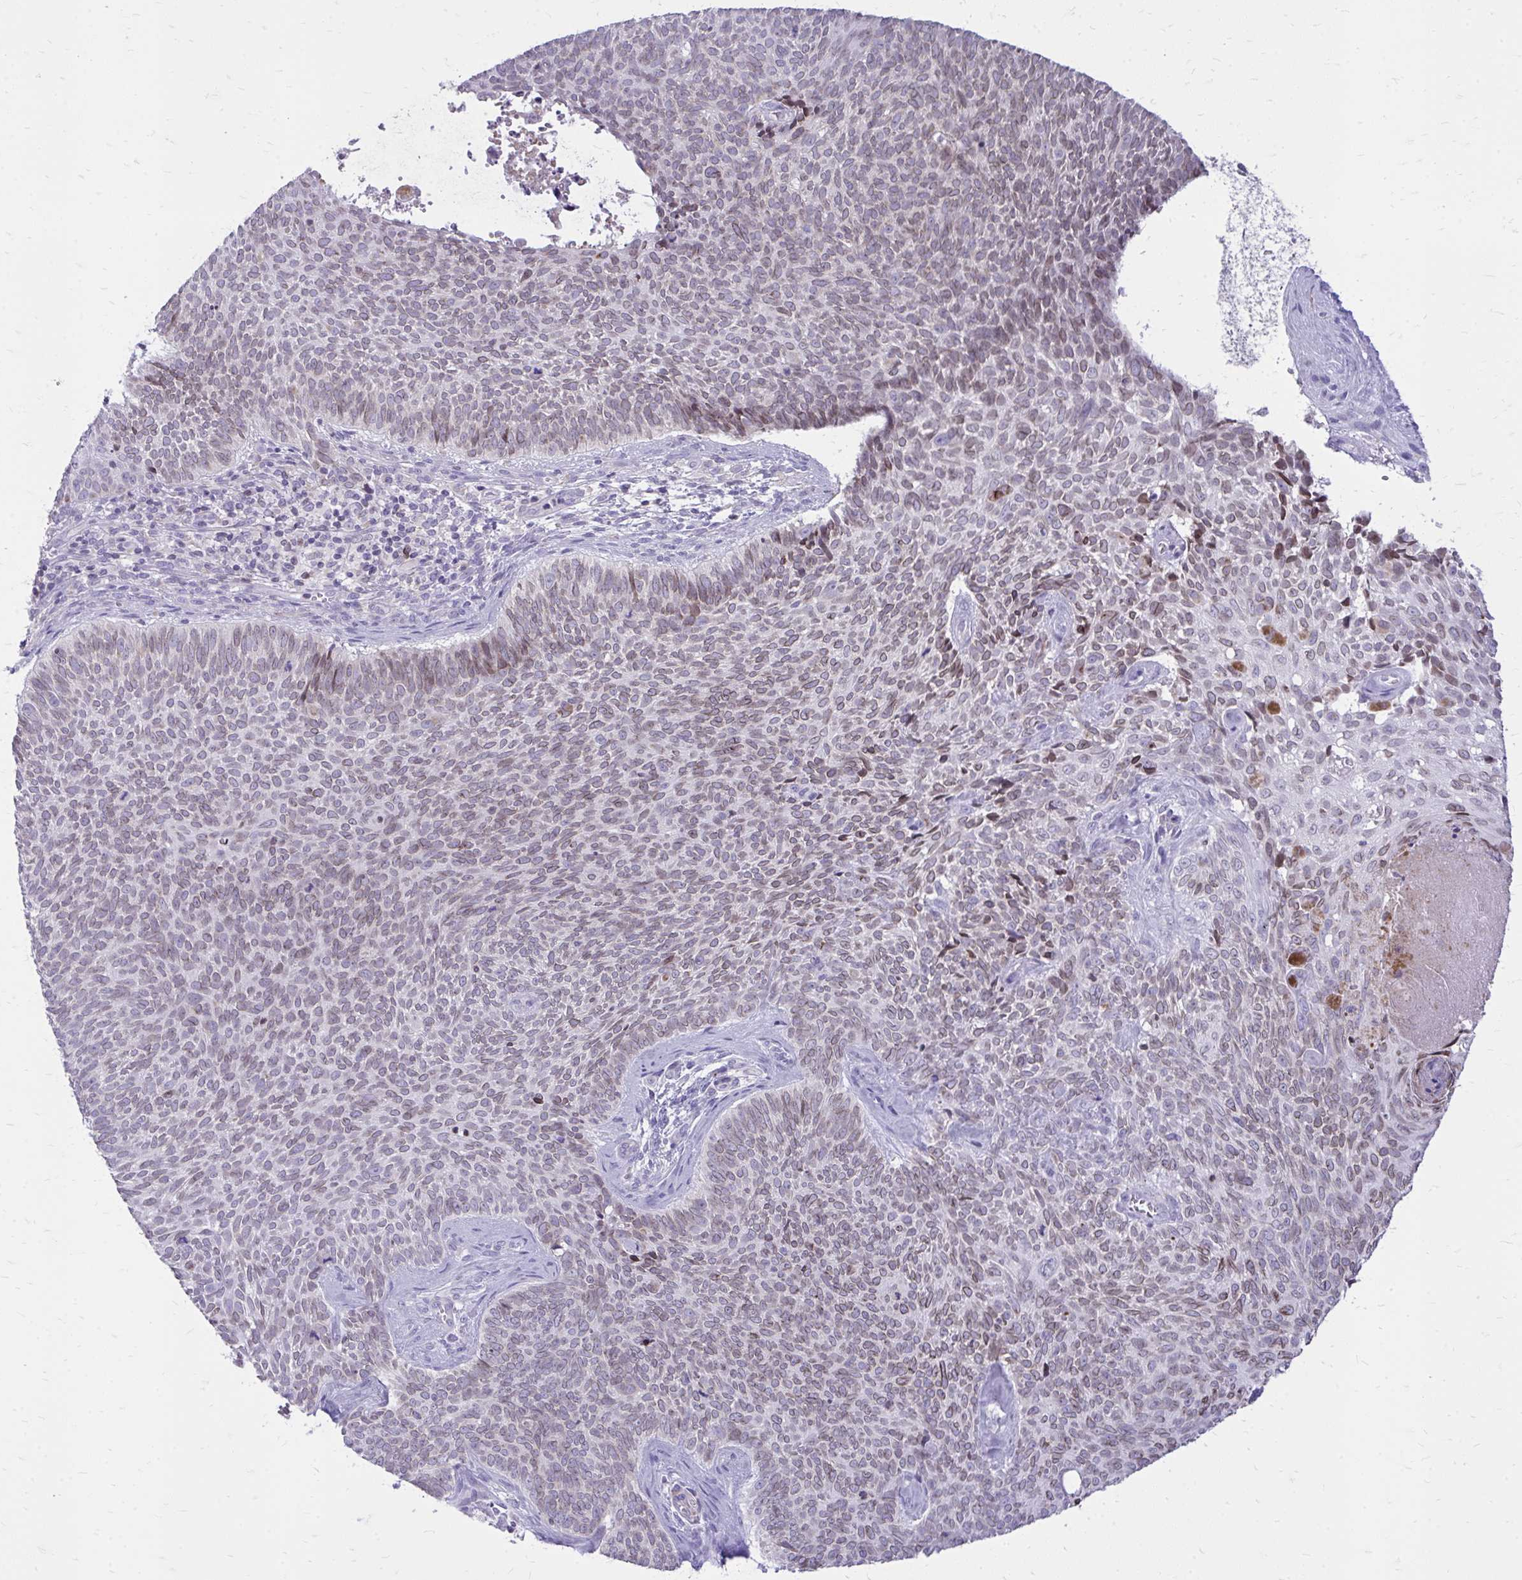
{"staining": {"intensity": "weak", "quantity": "25%-75%", "location": "cytoplasmic/membranous,nuclear"}, "tissue": "skin cancer", "cell_type": "Tumor cells", "image_type": "cancer", "snomed": [{"axis": "morphology", "description": "Basal cell carcinoma"}, {"axis": "topography", "description": "Skin"}], "caption": "IHC of human skin cancer (basal cell carcinoma) demonstrates low levels of weak cytoplasmic/membranous and nuclear positivity in about 25%-75% of tumor cells.", "gene": "RPS6KA2", "patient": {"sex": "female", "age": 80}}